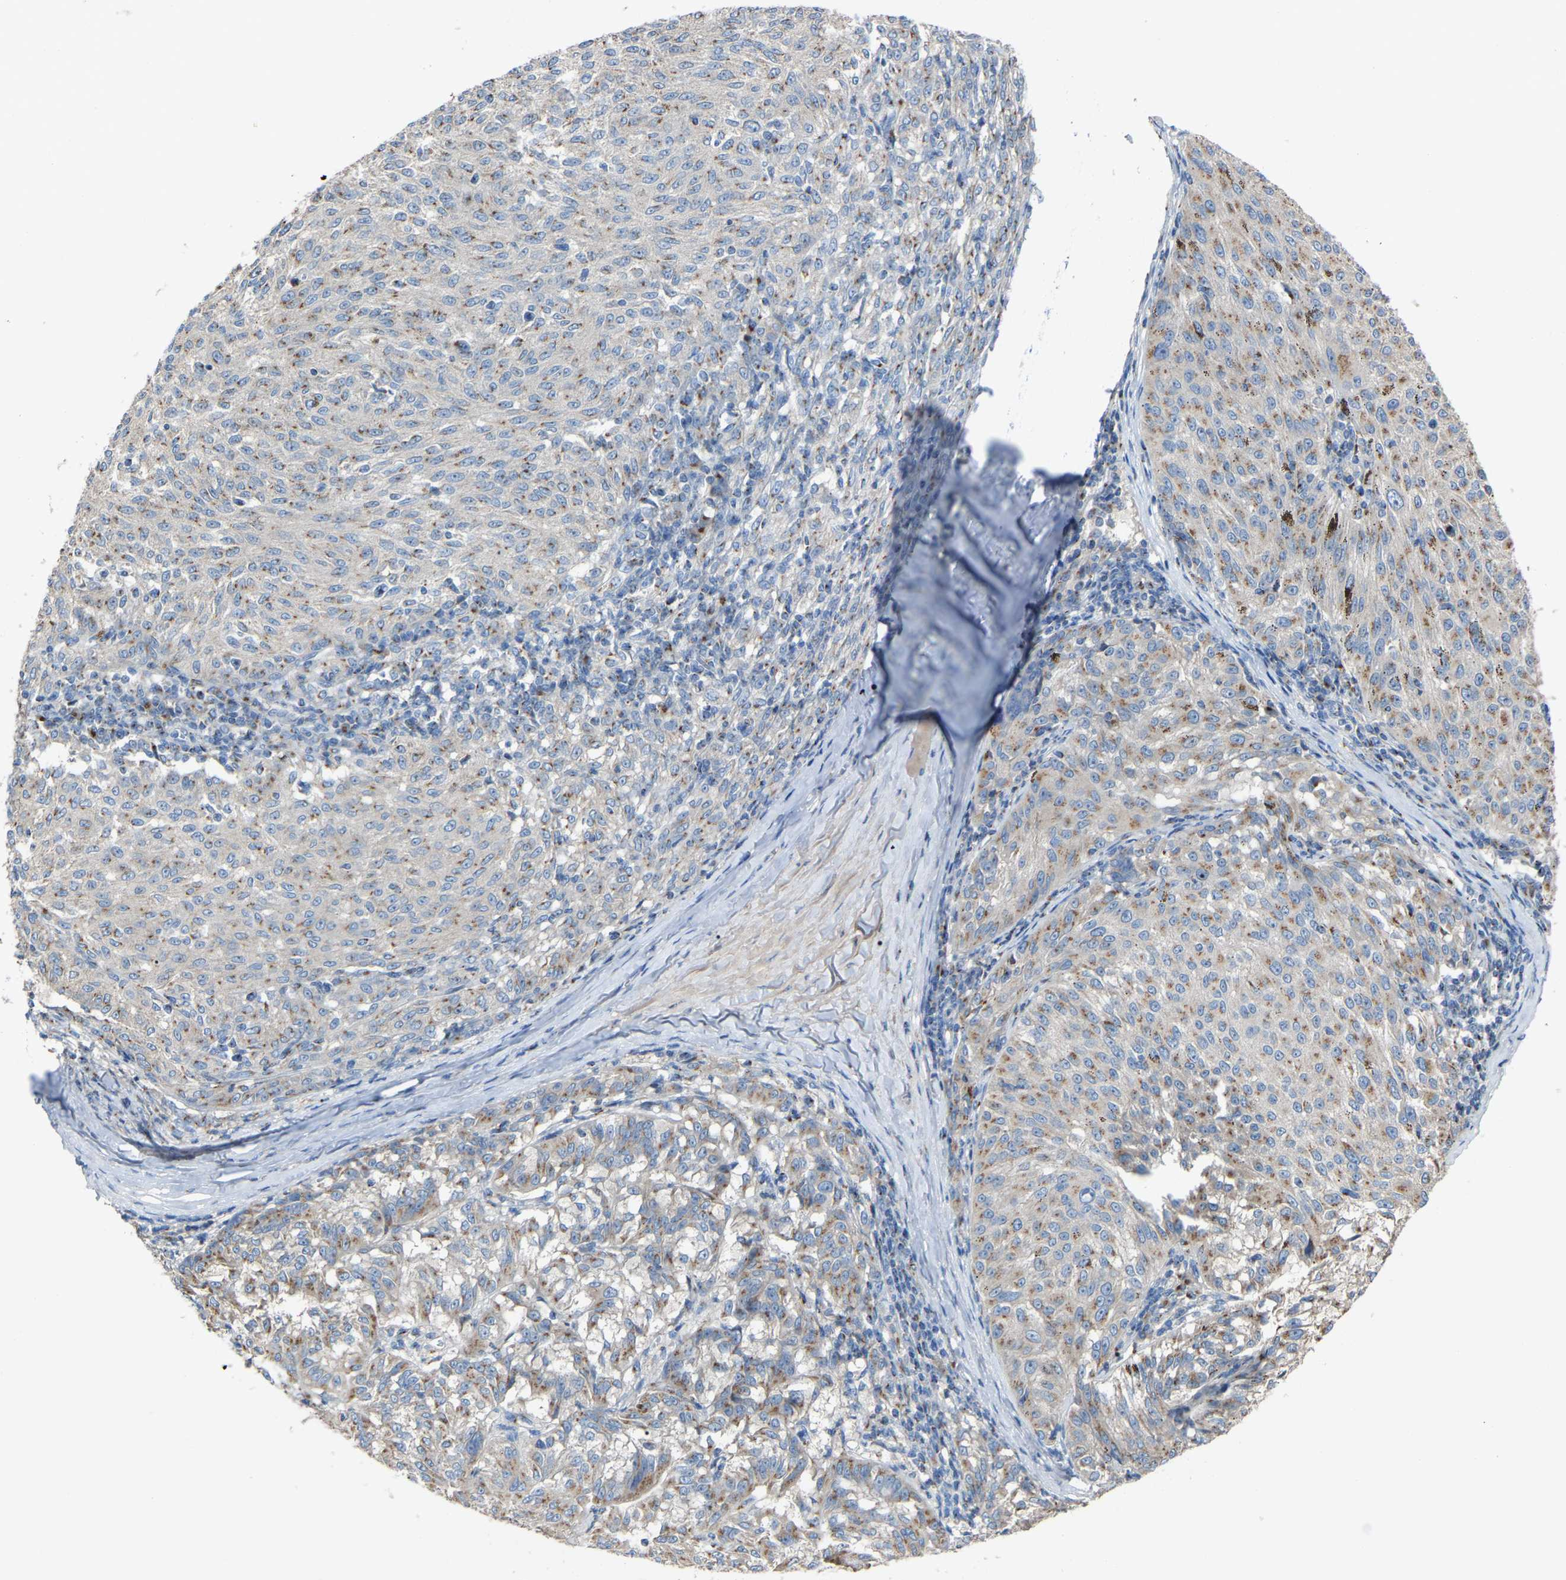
{"staining": {"intensity": "weak", "quantity": ">75%", "location": "cytoplasmic/membranous"}, "tissue": "melanoma", "cell_type": "Tumor cells", "image_type": "cancer", "snomed": [{"axis": "morphology", "description": "Malignant melanoma, NOS"}, {"axis": "topography", "description": "Skin"}], "caption": "Protein staining demonstrates weak cytoplasmic/membranous expression in about >75% of tumor cells in malignant melanoma.", "gene": "CANT1", "patient": {"sex": "female", "age": 72}}